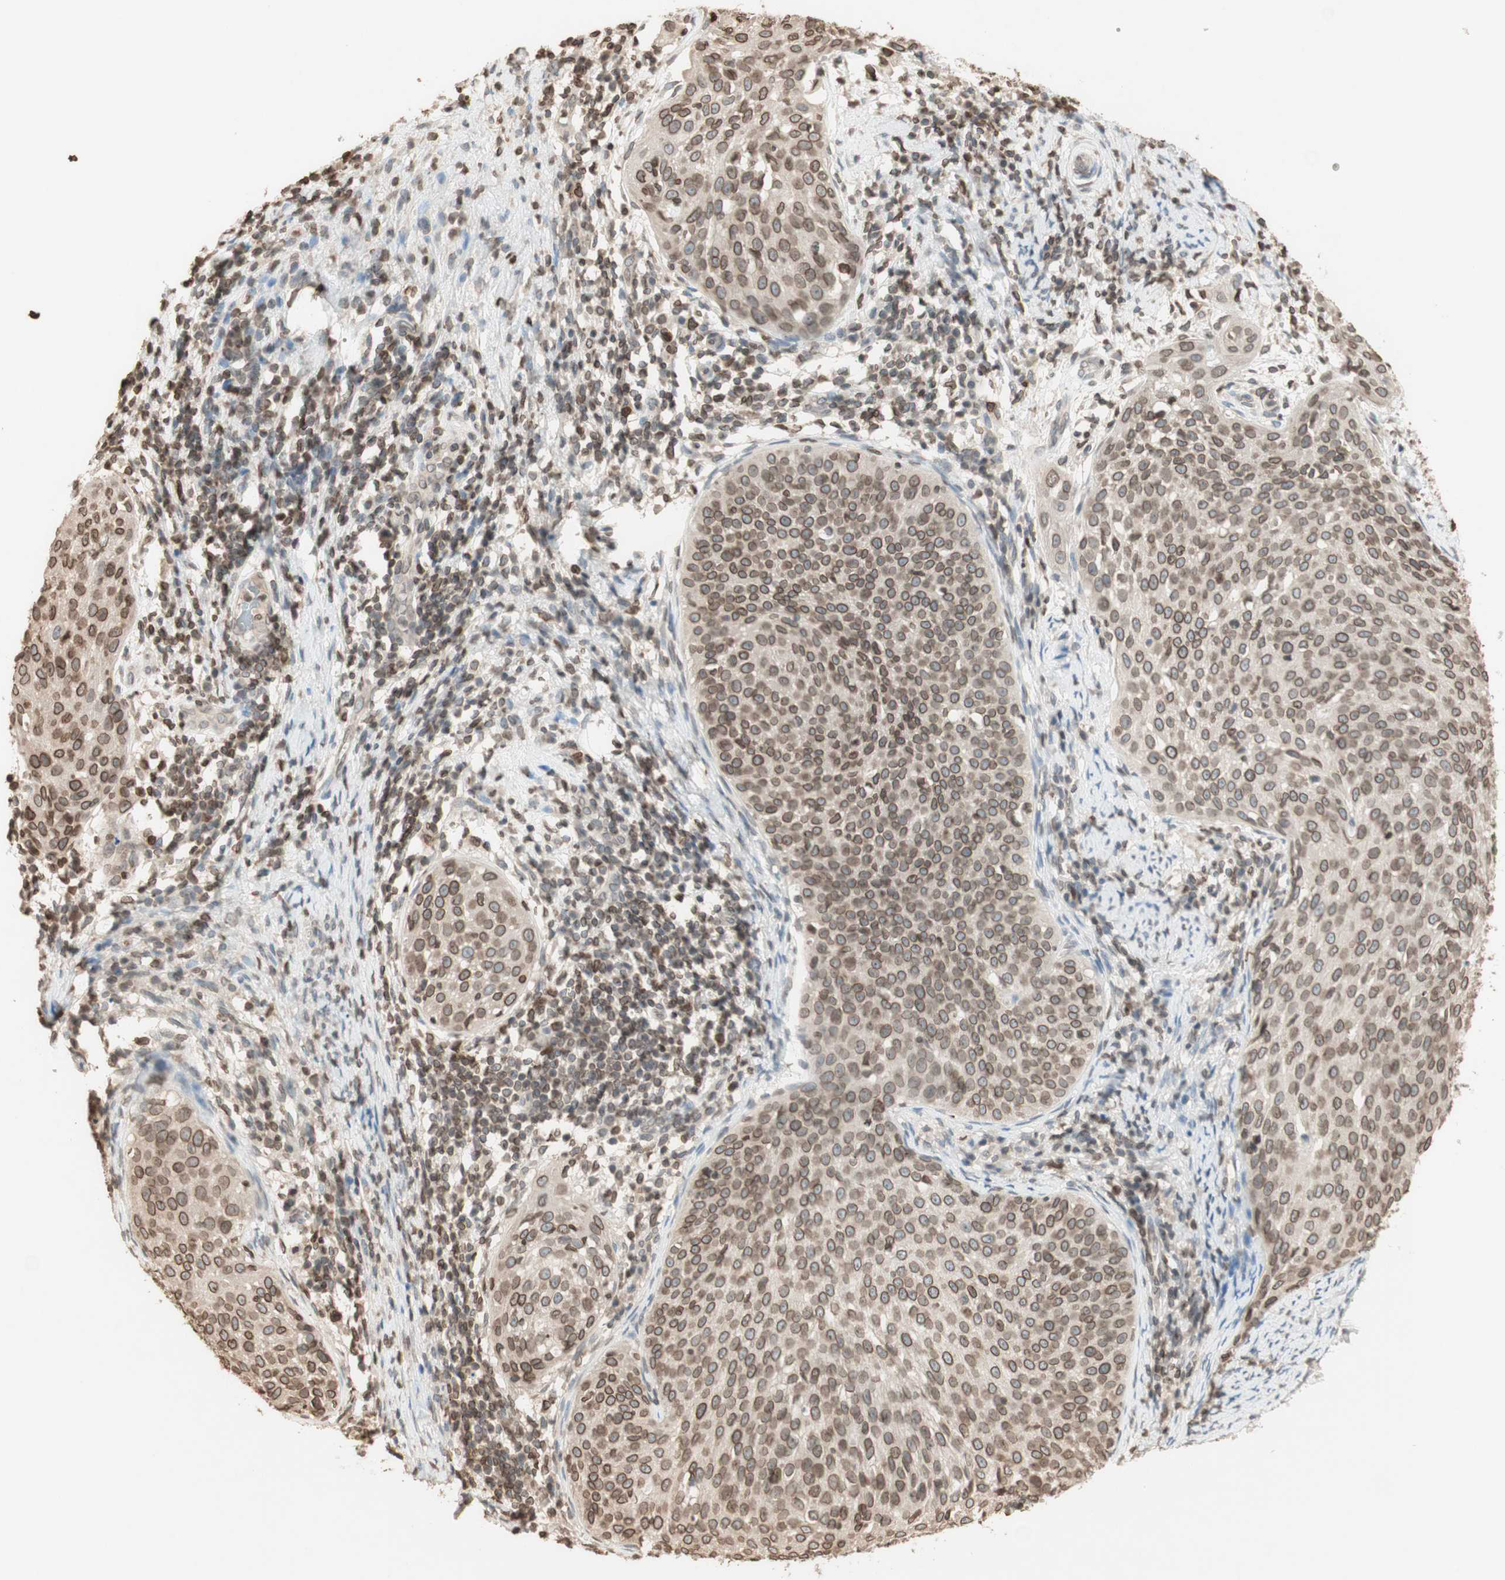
{"staining": {"intensity": "moderate", "quantity": ">75%", "location": "cytoplasmic/membranous,nuclear"}, "tissue": "cervical cancer", "cell_type": "Tumor cells", "image_type": "cancer", "snomed": [{"axis": "morphology", "description": "Squamous cell carcinoma, NOS"}, {"axis": "topography", "description": "Cervix"}], "caption": "Protein staining by IHC demonstrates moderate cytoplasmic/membranous and nuclear staining in approximately >75% of tumor cells in squamous cell carcinoma (cervical).", "gene": "TMPO", "patient": {"sex": "female", "age": 51}}